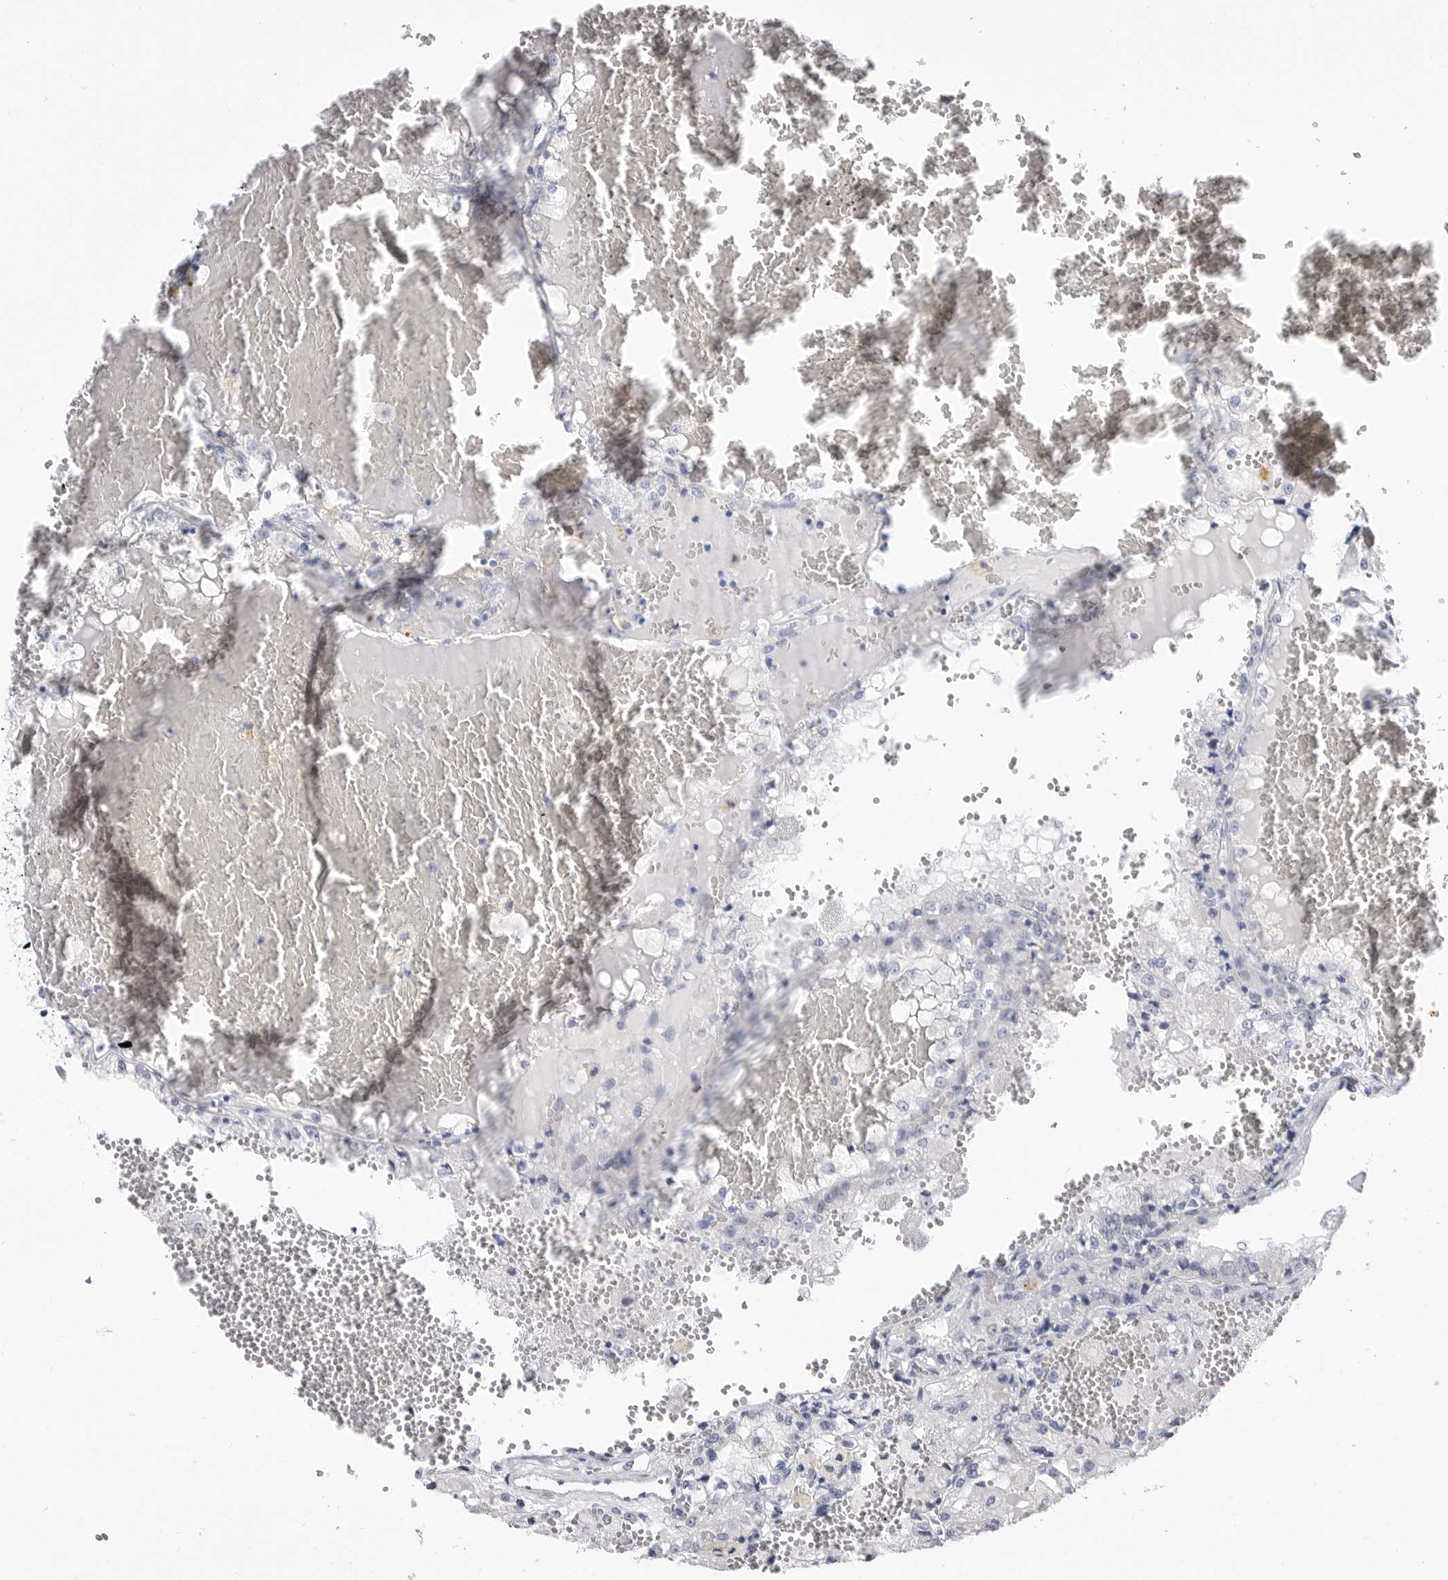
{"staining": {"intensity": "negative", "quantity": "none", "location": "none"}, "tissue": "renal cancer", "cell_type": "Tumor cells", "image_type": "cancer", "snomed": [{"axis": "morphology", "description": "Adenocarcinoma, NOS"}, {"axis": "topography", "description": "Kidney"}], "caption": "Tumor cells are negative for protein expression in human renal cancer (adenocarcinoma).", "gene": "PLN", "patient": {"sex": "female", "age": 56}}